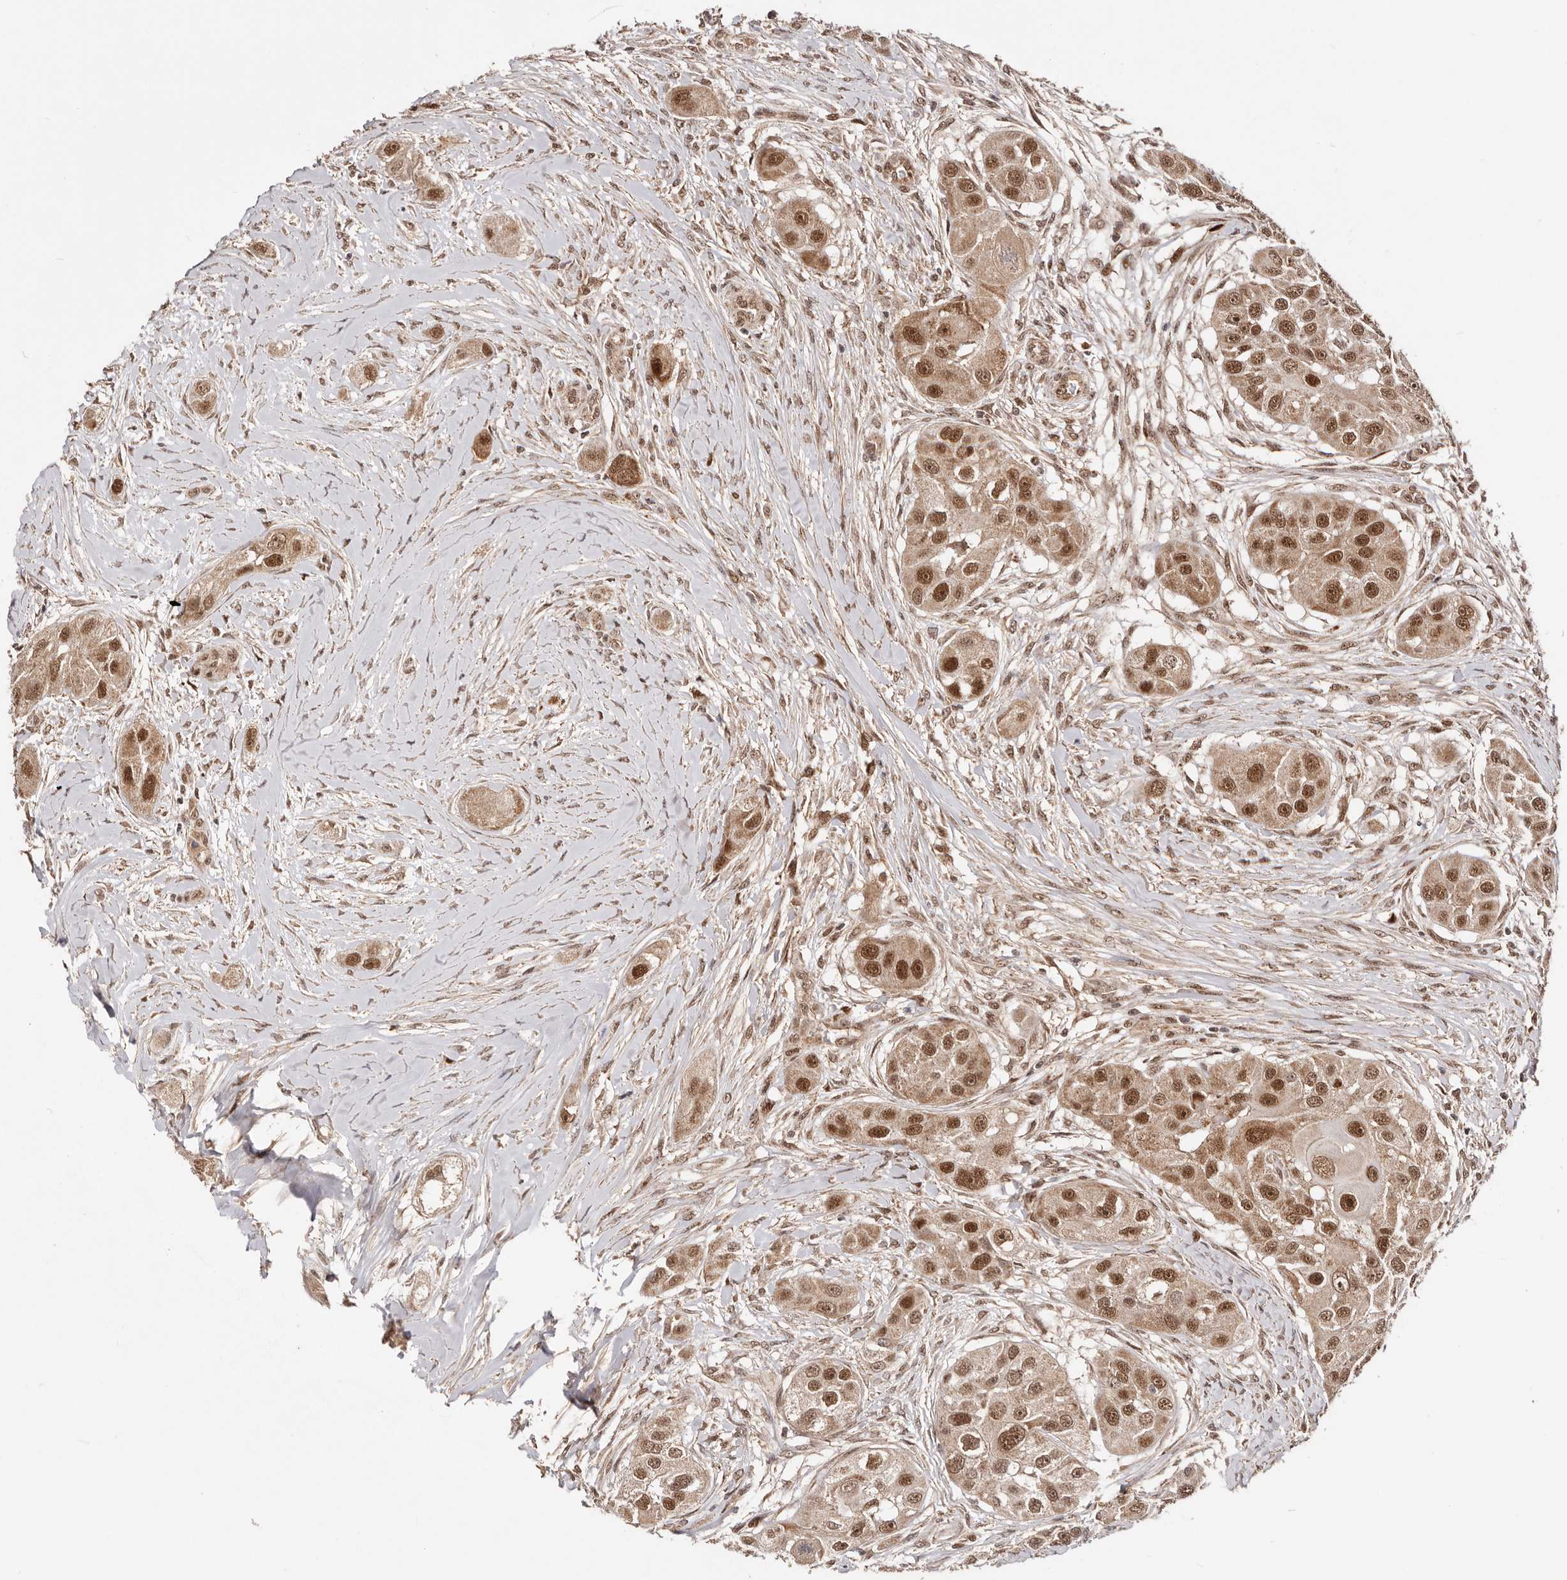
{"staining": {"intensity": "strong", "quantity": ">75%", "location": "cytoplasmic/membranous,nuclear"}, "tissue": "head and neck cancer", "cell_type": "Tumor cells", "image_type": "cancer", "snomed": [{"axis": "morphology", "description": "Normal tissue, NOS"}, {"axis": "morphology", "description": "Squamous cell carcinoma, NOS"}, {"axis": "topography", "description": "Skeletal muscle"}, {"axis": "topography", "description": "Head-Neck"}], "caption": "Tumor cells show high levels of strong cytoplasmic/membranous and nuclear staining in about >75% of cells in human head and neck cancer. (IHC, brightfield microscopy, high magnification).", "gene": "SEC14L1", "patient": {"sex": "male", "age": 51}}